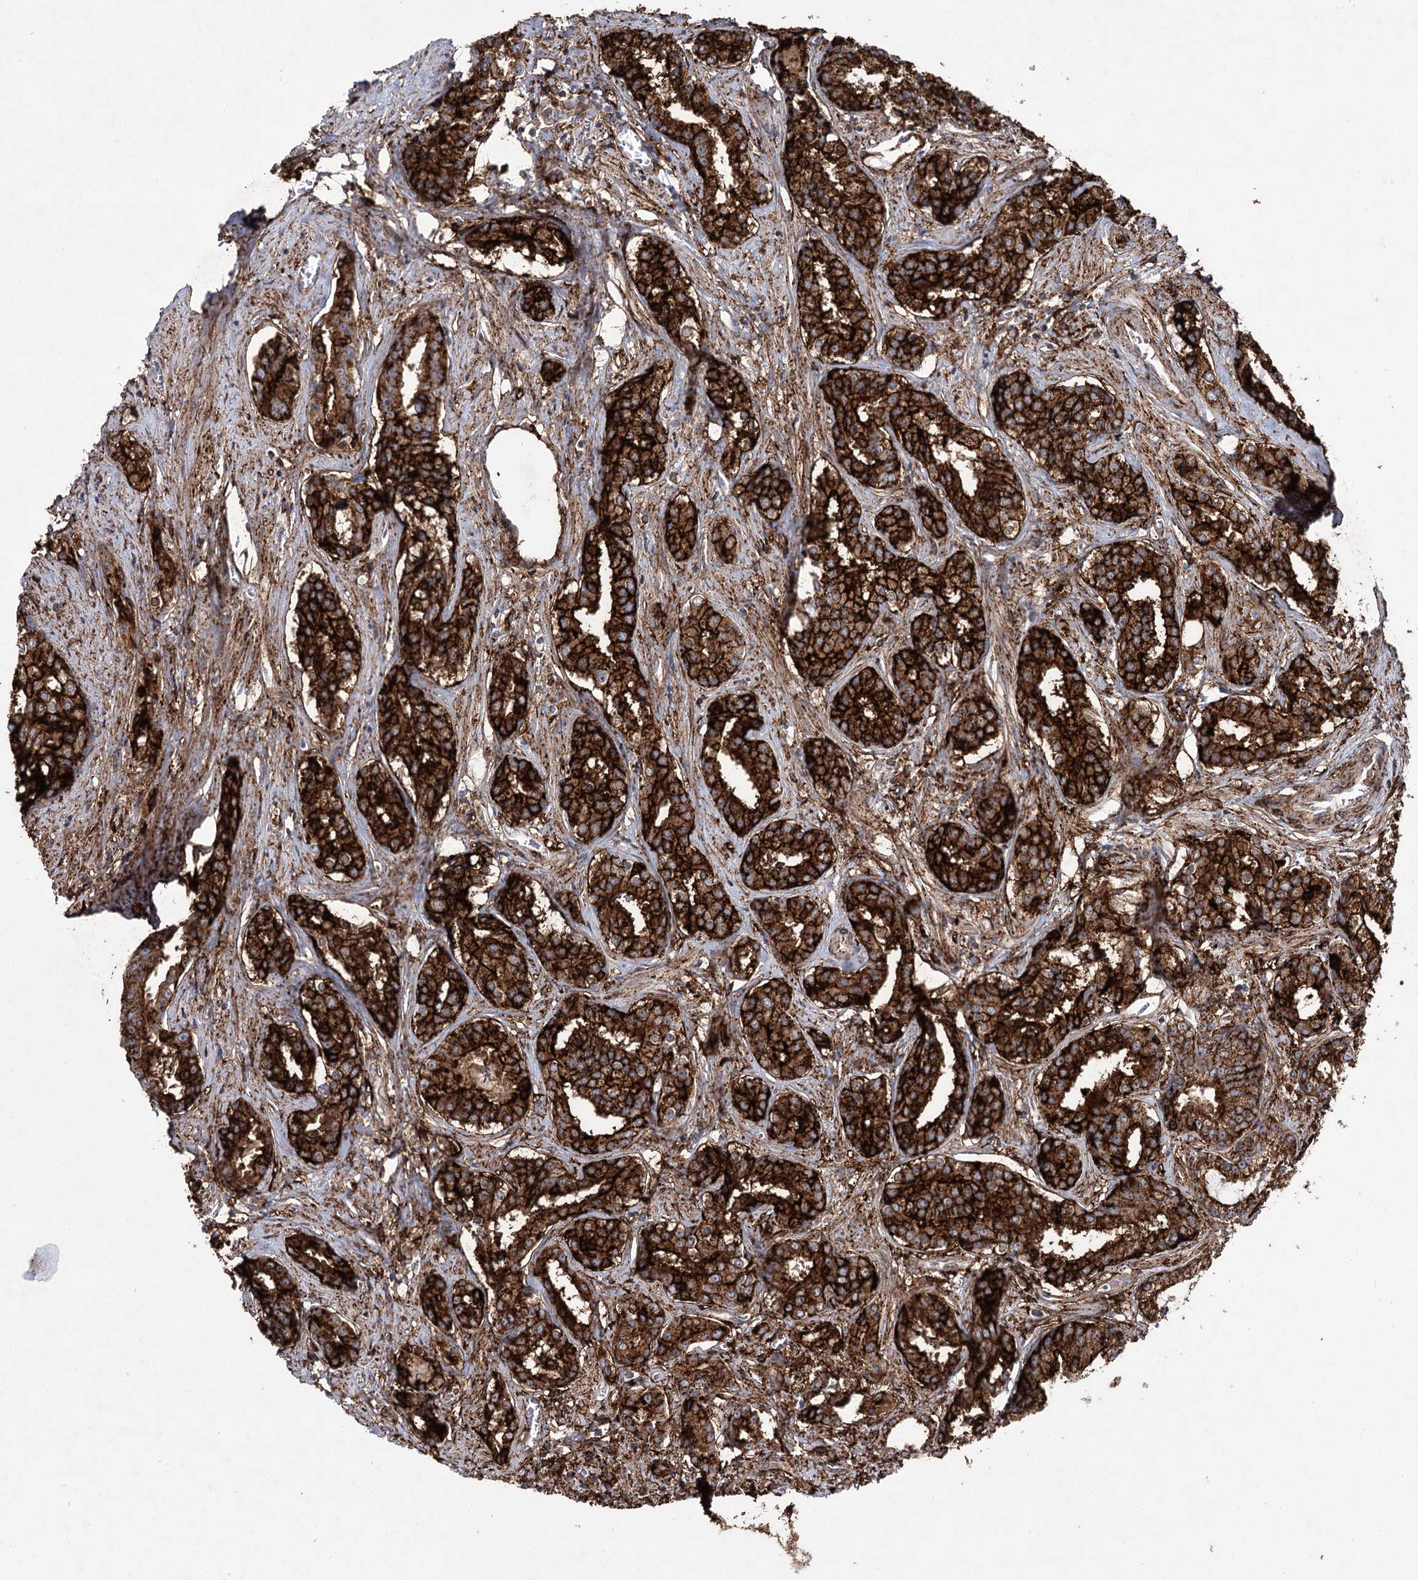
{"staining": {"intensity": "strong", "quantity": ">75%", "location": "cytoplasmic/membranous"}, "tissue": "prostate cancer", "cell_type": "Tumor cells", "image_type": "cancer", "snomed": [{"axis": "morphology", "description": "Adenocarcinoma, High grade"}, {"axis": "topography", "description": "Prostate"}], "caption": "About >75% of tumor cells in prostate cancer (adenocarcinoma (high-grade)) show strong cytoplasmic/membranous protein expression as visualized by brown immunohistochemical staining.", "gene": "DCUN1D4", "patient": {"sex": "male", "age": 58}}